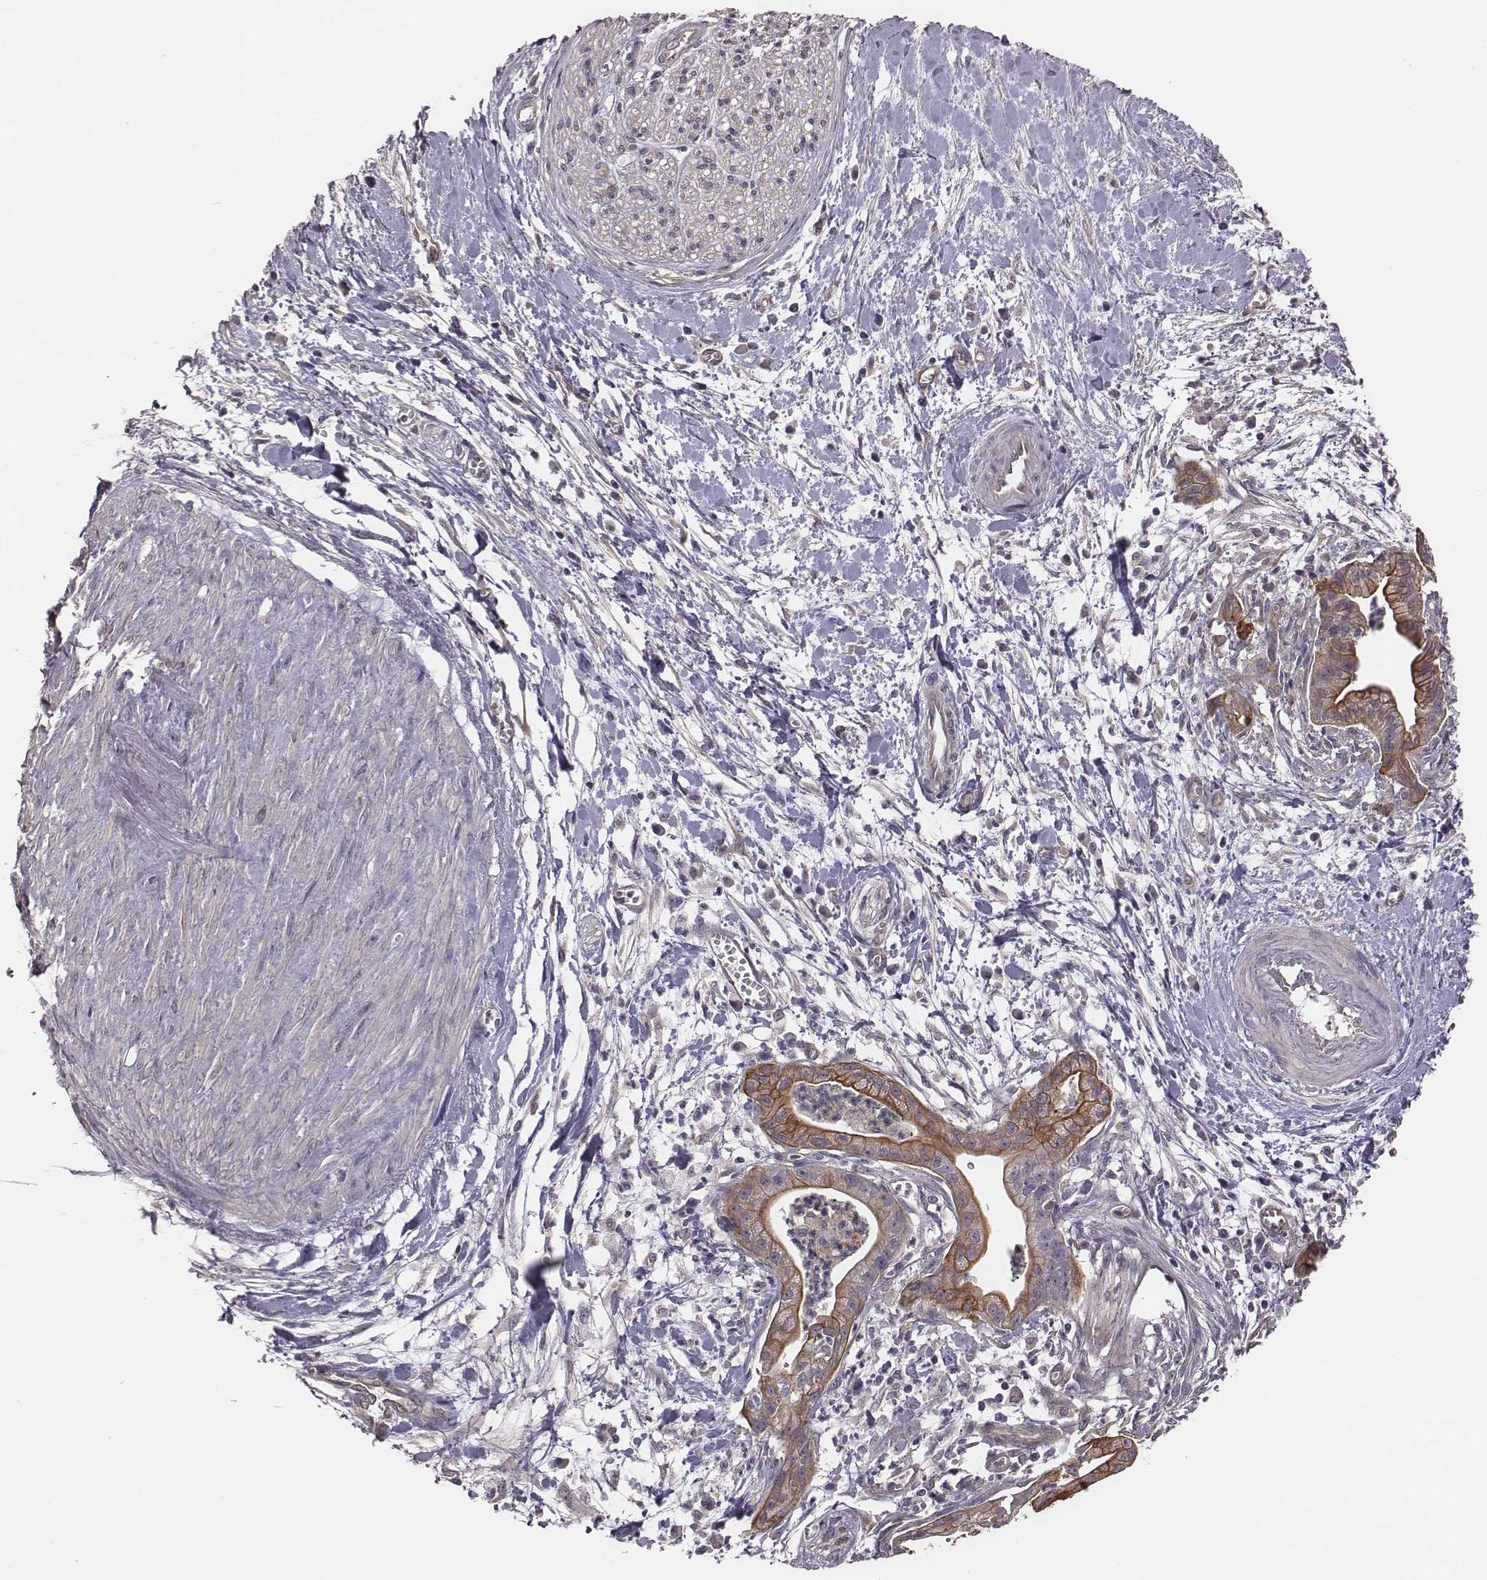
{"staining": {"intensity": "moderate", "quantity": ">75%", "location": "cytoplasmic/membranous"}, "tissue": "pancreatic cancer", "cell_type": "Tumor cells", "image_type": "cancer", "snomed": [{"axis": "morphology", "description": "Normal tissue, NOS"}, {"axis": "morphology", "description": "Adenocarcinoma, NOS"}, {"axis": "topography", "description": "Lymph node"}, {"axis": "topography", "description": "Pancreas"}], "caption": "Protein staining by immunohistochemistry exhibits moderate cytoplasmic/membranous positivity in about >75% of tumor cells in adenocarcinoma (pancreatic).", "gene": "SCARF1", "patient": {"sex": "female", "age": 58}}